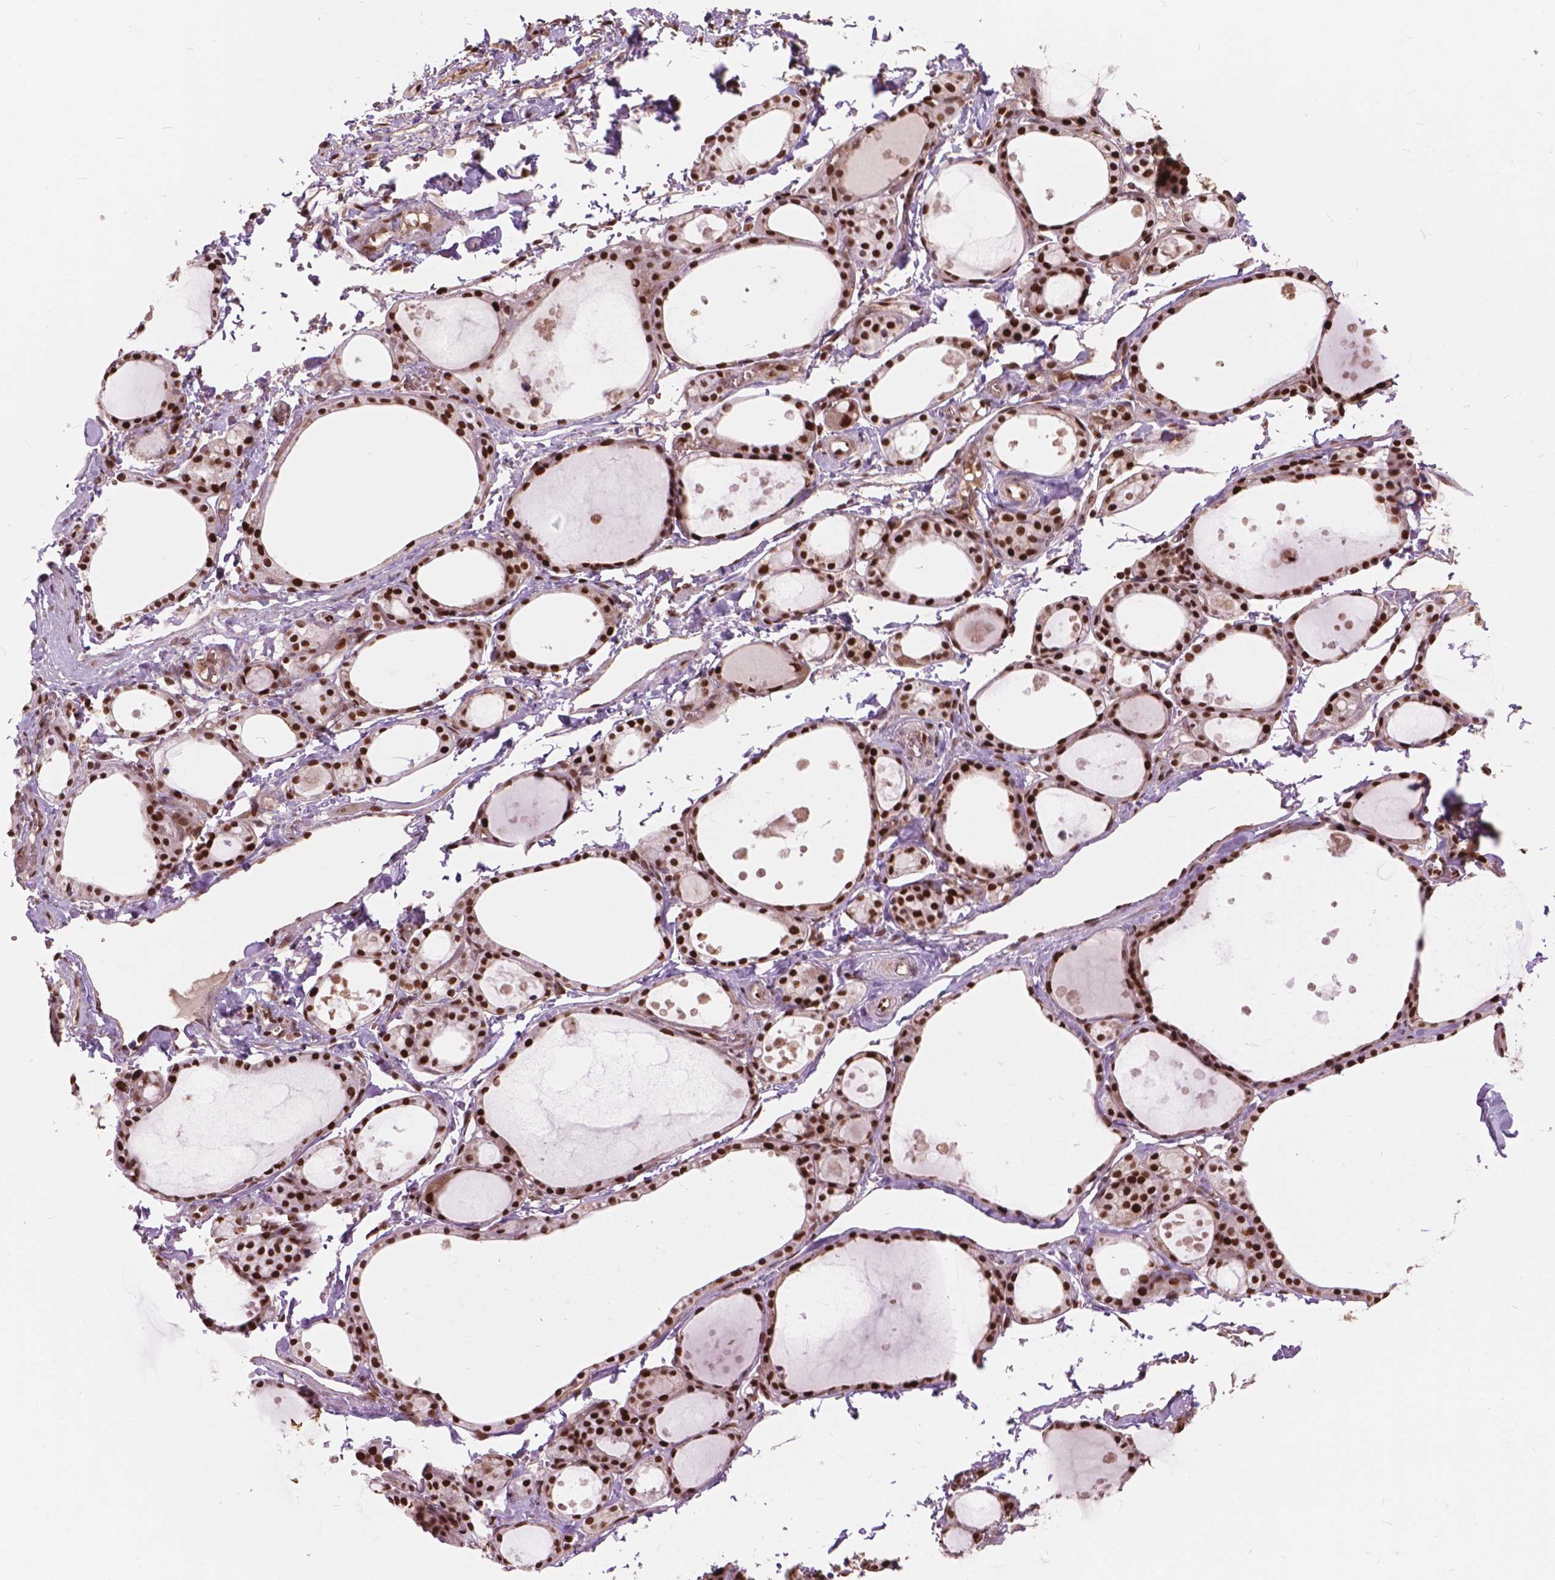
{"staining": {"intensity": "strong", "quantity": ">75%", "location": "nuclear"}, "tissue": "thyroid gland", "cell_type": "Glandular cells", "image_type": "normal", "snomed": [{"axis": "morphology", "description": "Normal tissue, NOS"}, {"axis": "topography", "description": "Thyroid gland"}], "caption": "Protein expression analysis of benign thyroid gland displays strong nuclear expression in approximately >75% of glandular cells. The staining is performed using DAB (3,3'-diaminobenzidine) brown chromogen to label protein expression. The nuclei are counter-stained blue using hematoxylin.", "gene": "ANP32A", "patient": {"sex": "male", "age": 68}}